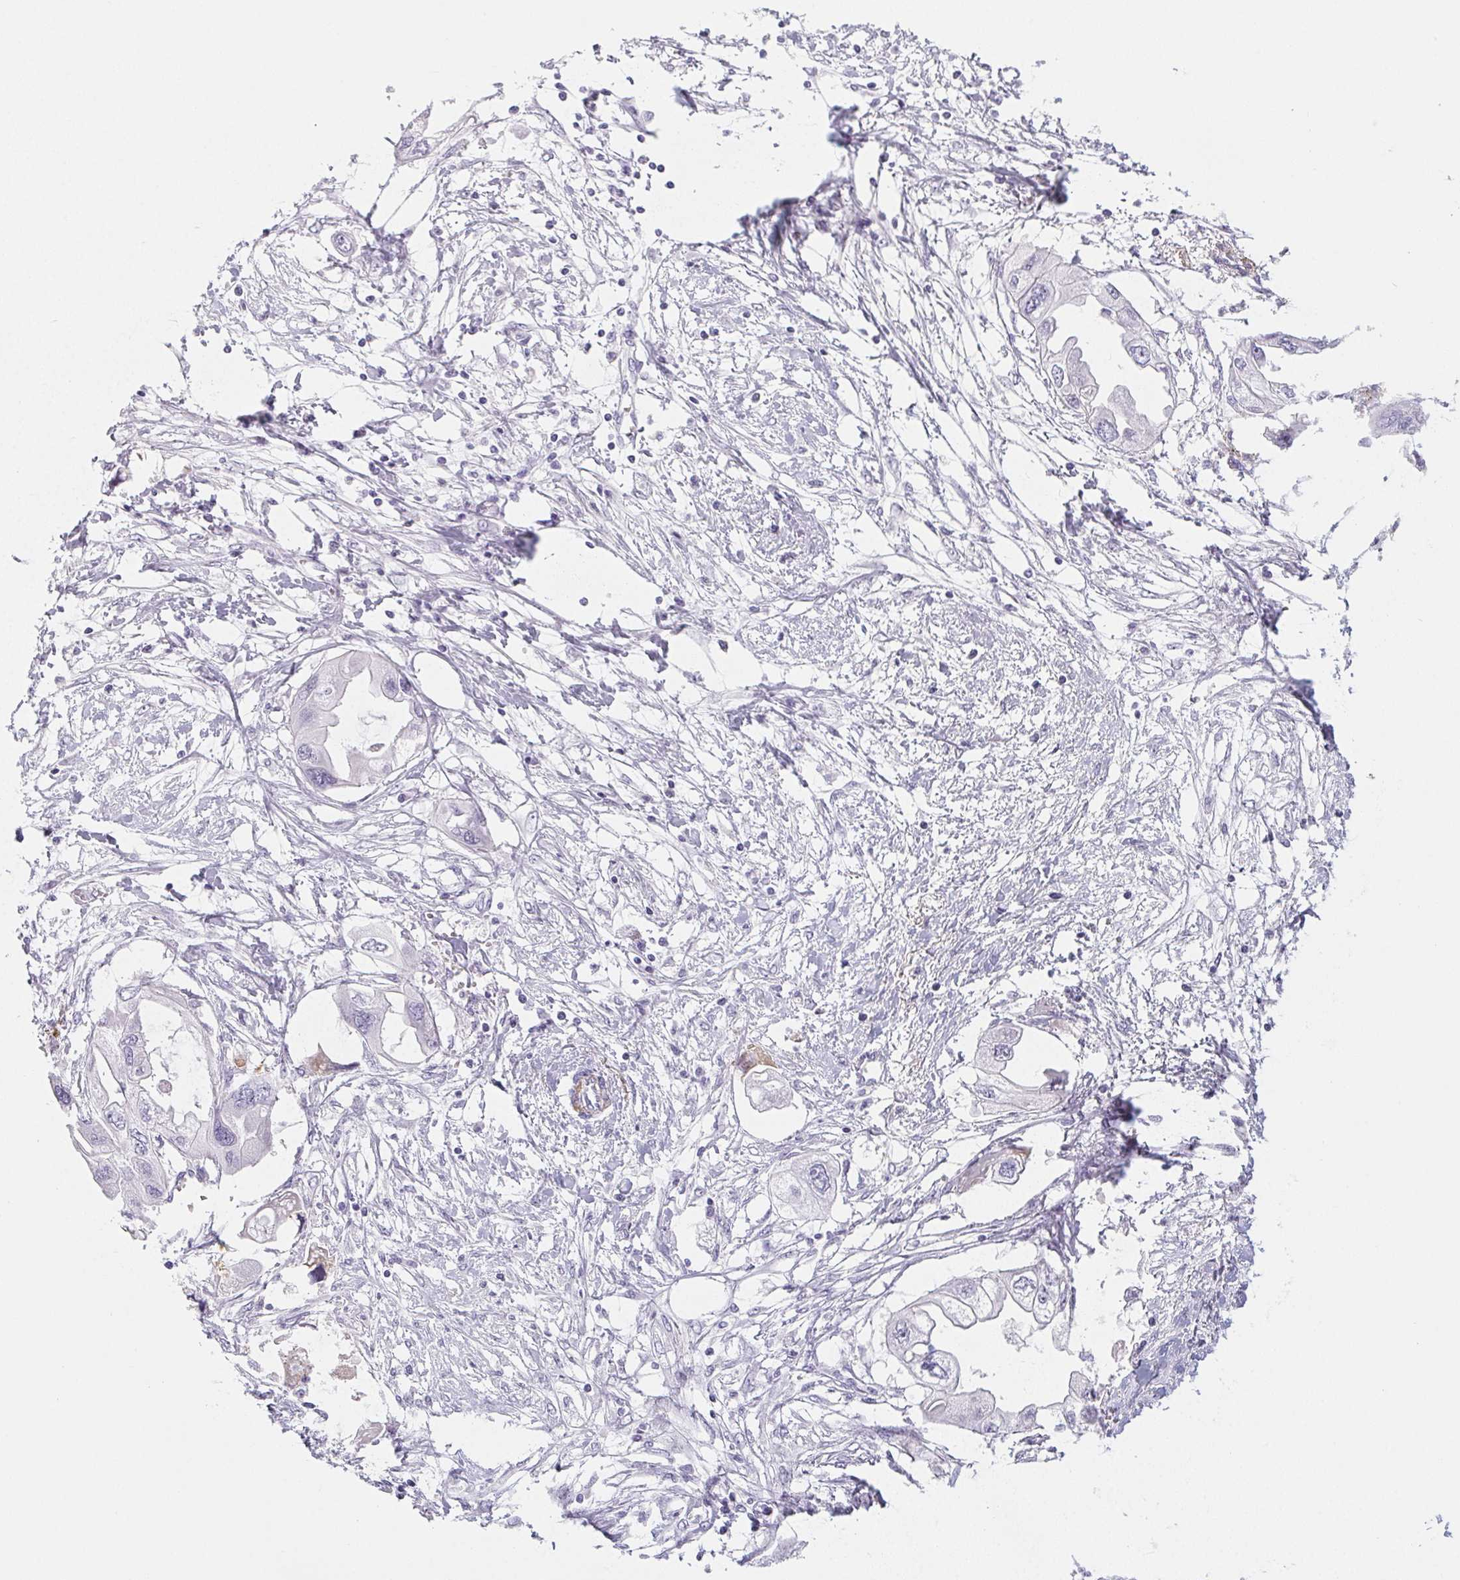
{"staining": {"intensity": "negative", "quantity": "none", "location": "none"}, "tissue": "endometrial cancer", "cell_type": "Tumor cells", "image_type": "cancer", "snomed": [{"axis": "morphology", "description": "Adenocarcinoma, NOS"}, {"axis": "morphology", "description": "Adenocarcinoma, metastatic, NOS"}, {"axis": "topography", "description": "Adipose tissue"}, {"axis": "topography", "description": "Endometrium"}], "caption": "Protein analysis of endometrial cancer displays no significant expression in tumor cells.", "gene": "VTN", "patient": {"sex": "female", "age": 67}}